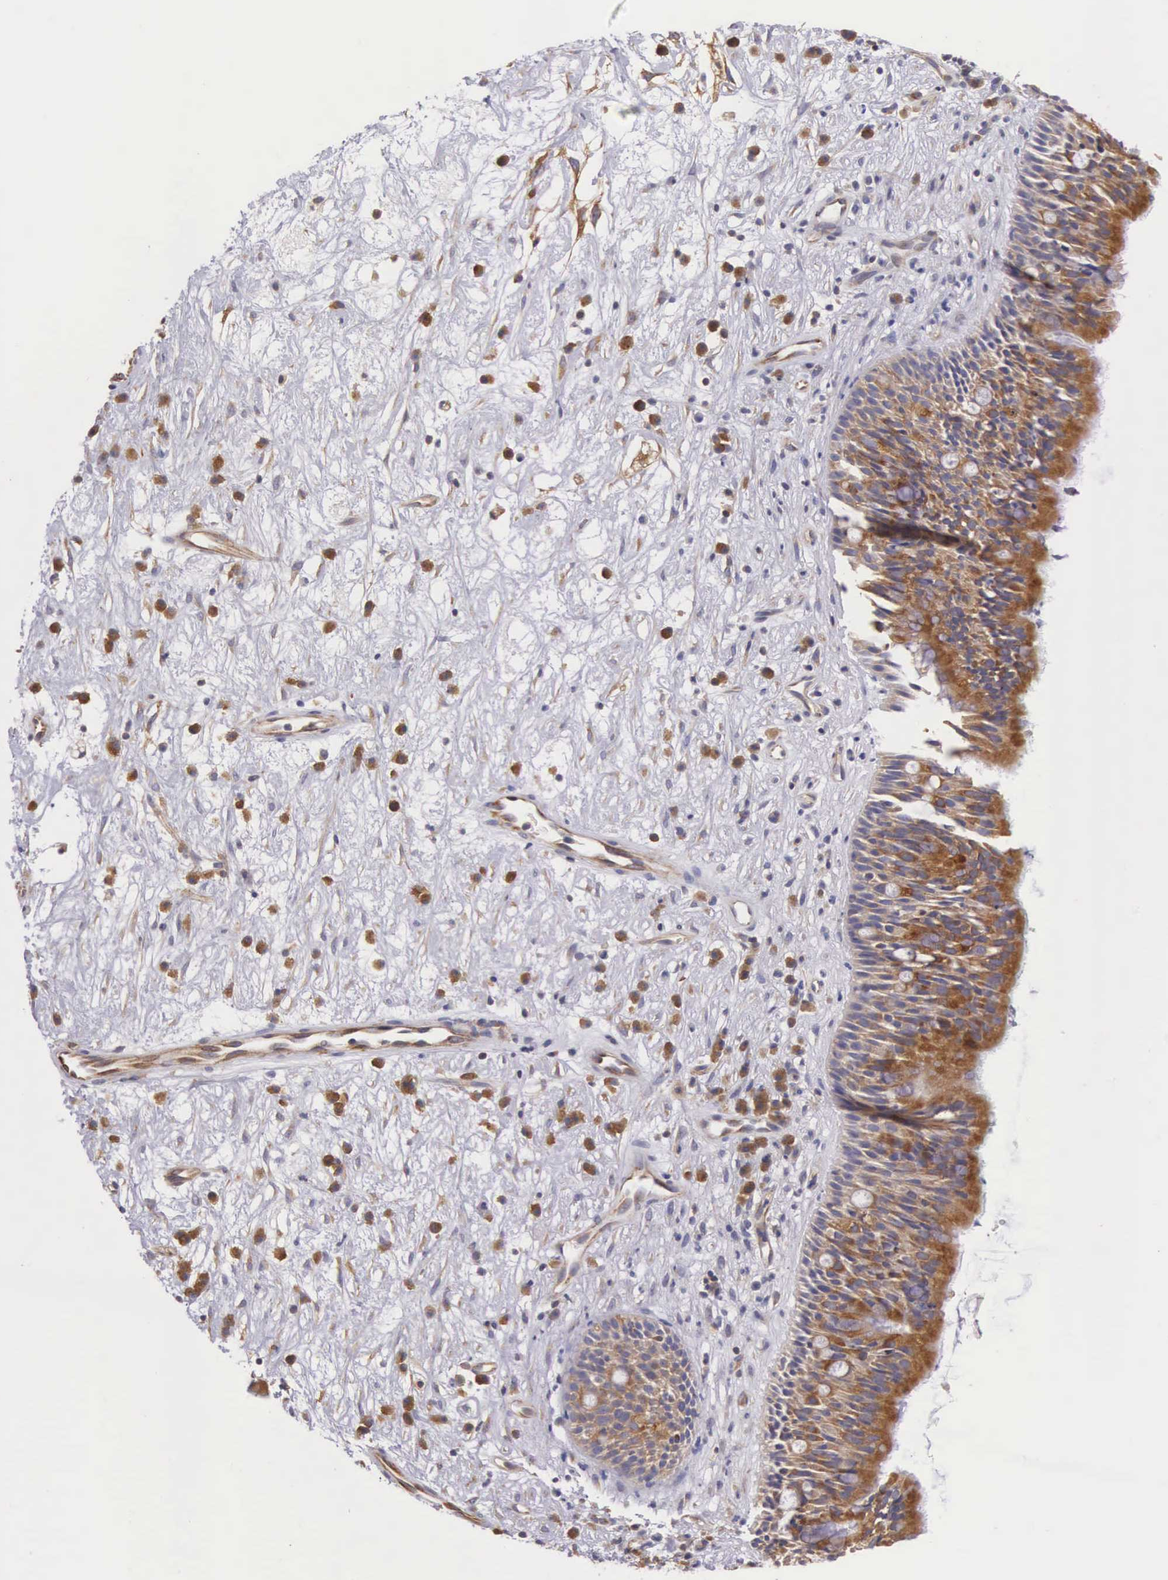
{"staining": {"intensity": "moderate", "quantity": "25%-75%", "location": "cytoplasmic/membranous"}, "tissue": "nasopharynx", "cell_type": "Respiratory epithelial cells", "image_type": "normal", "snomed": [{"axis": "morphology", "description": "Normal tissue, NOS"}, {"axis": "topography", "description": "Nasopharynx"}], "caption": "Protein staining of benign nasopharynx demonstrates moderate cytoplasmic/membranous expression in approximately 25%-75% of respiratory epithelial cells.", "gene": "OSBPL3", "patient": {"sex": "male", "age": 13}}